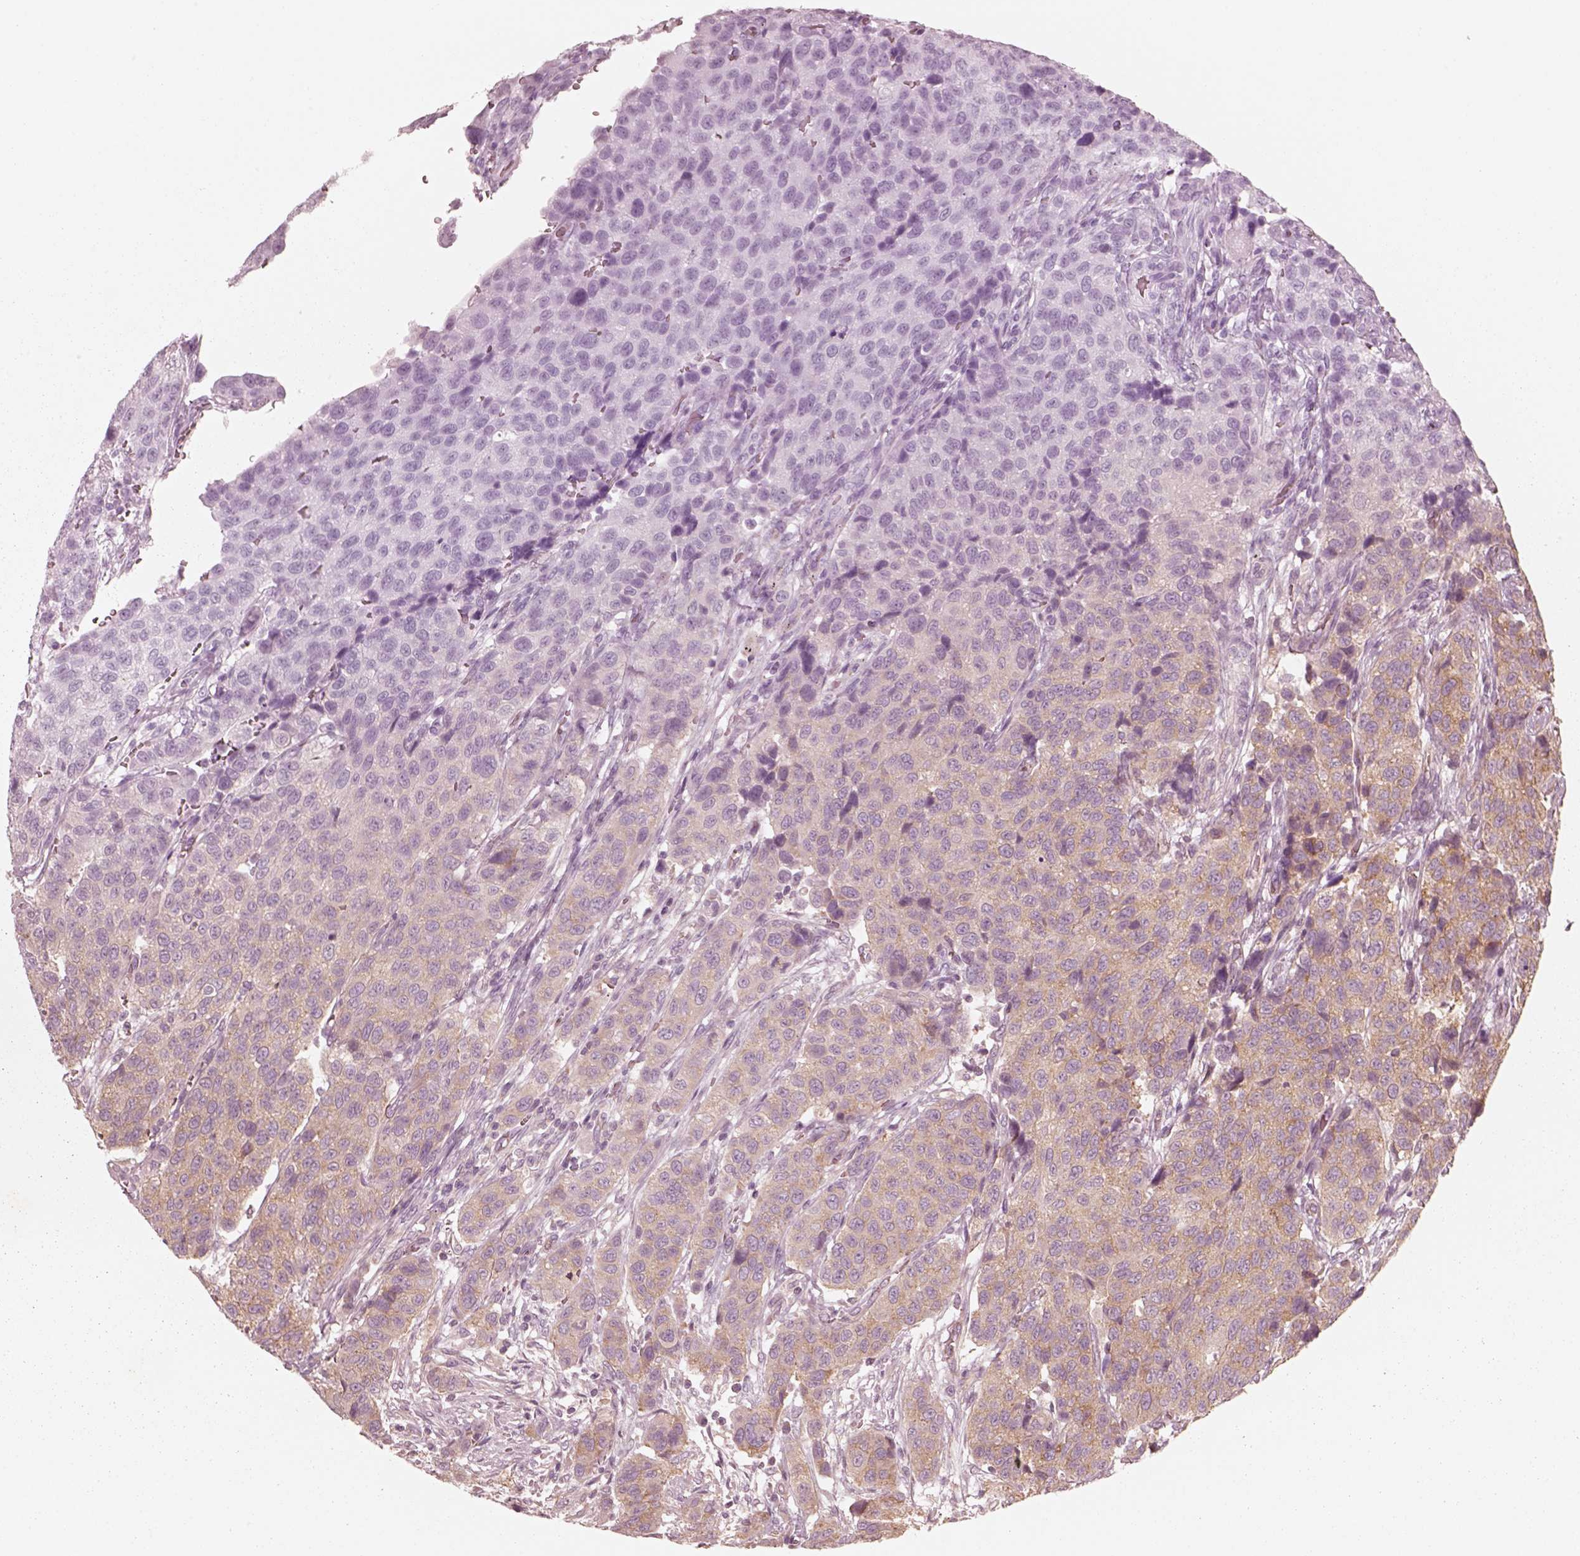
{"staining": {"intensity": "moderate", "quantity": ">75%", "location": "cytoplasmic/membranous"}, "tissue": "urothelial cancer", "cell_type": "Tumor cells", "image_type": "cancer", "snomed": [{"axis": "morphology", "description": "Urothelial carcinoma, High grade"}, {"axis": "topography", "description": "Urinary bladder"}], "caption": "High-grade urothelial carcinoma stained for a protein (brown) exhibits moderate cytoplasmic/membranous positive staining in approximately >75% of tumor cells.", "gene": "CNOT2", "patient": {"sex": "female", "age": 58}}